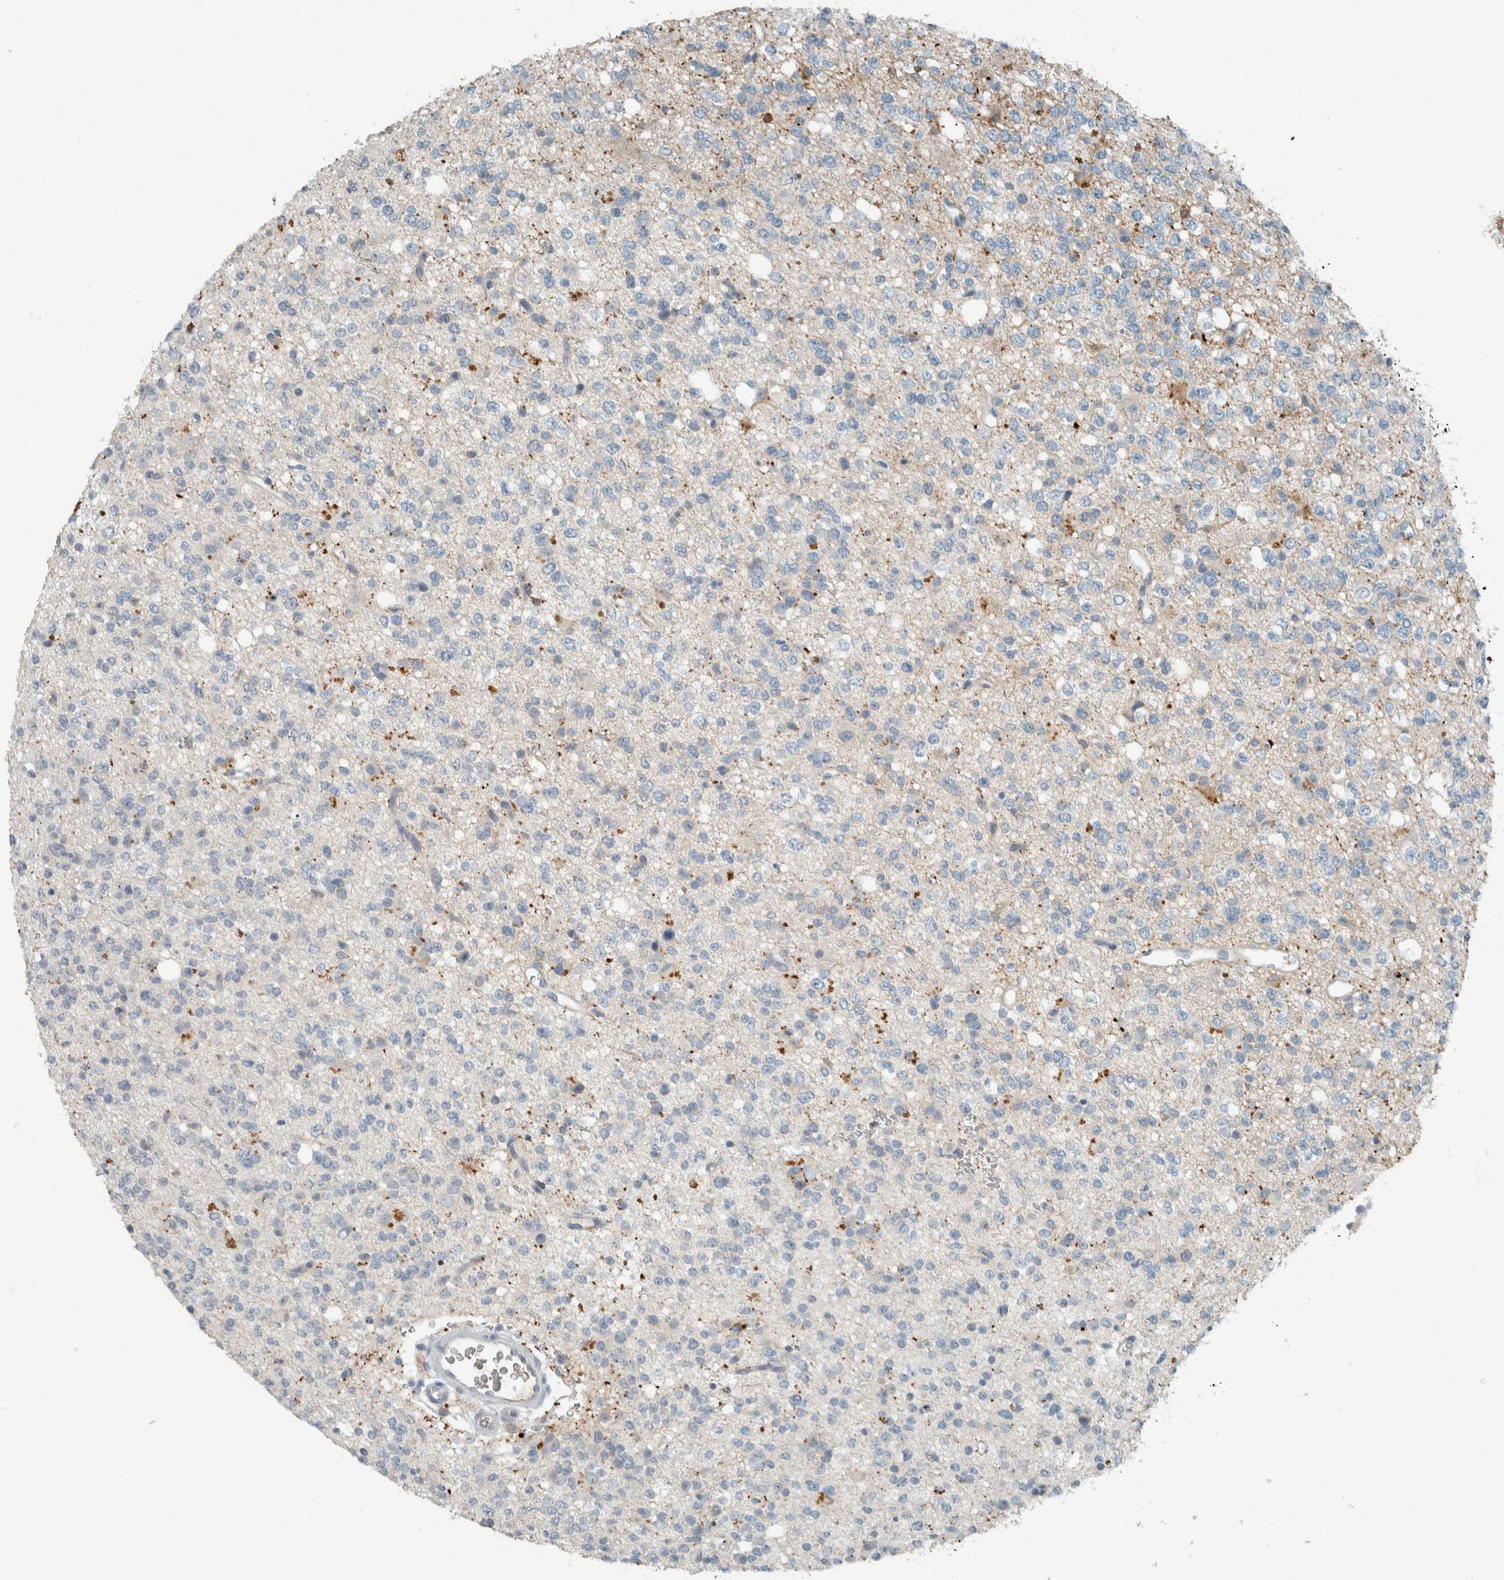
{"staining": {"intensity": "negative", "quantity": "none", "location": "none"}, "tissue": "glioma", "cell_type": "Tumor cells", "image_type": "cancer", "snomed": [{"axis": "morphology", "description": "Glioma, malignant, High grade"}, {"axis": "topography", "description": "Brain"}], "caption": "DAB immunohistochemical staining of glioma exhibits no significant positivity in tumor cells.", "gene": "CERCAM", "patient": {"sex": "female", "age": 62}}